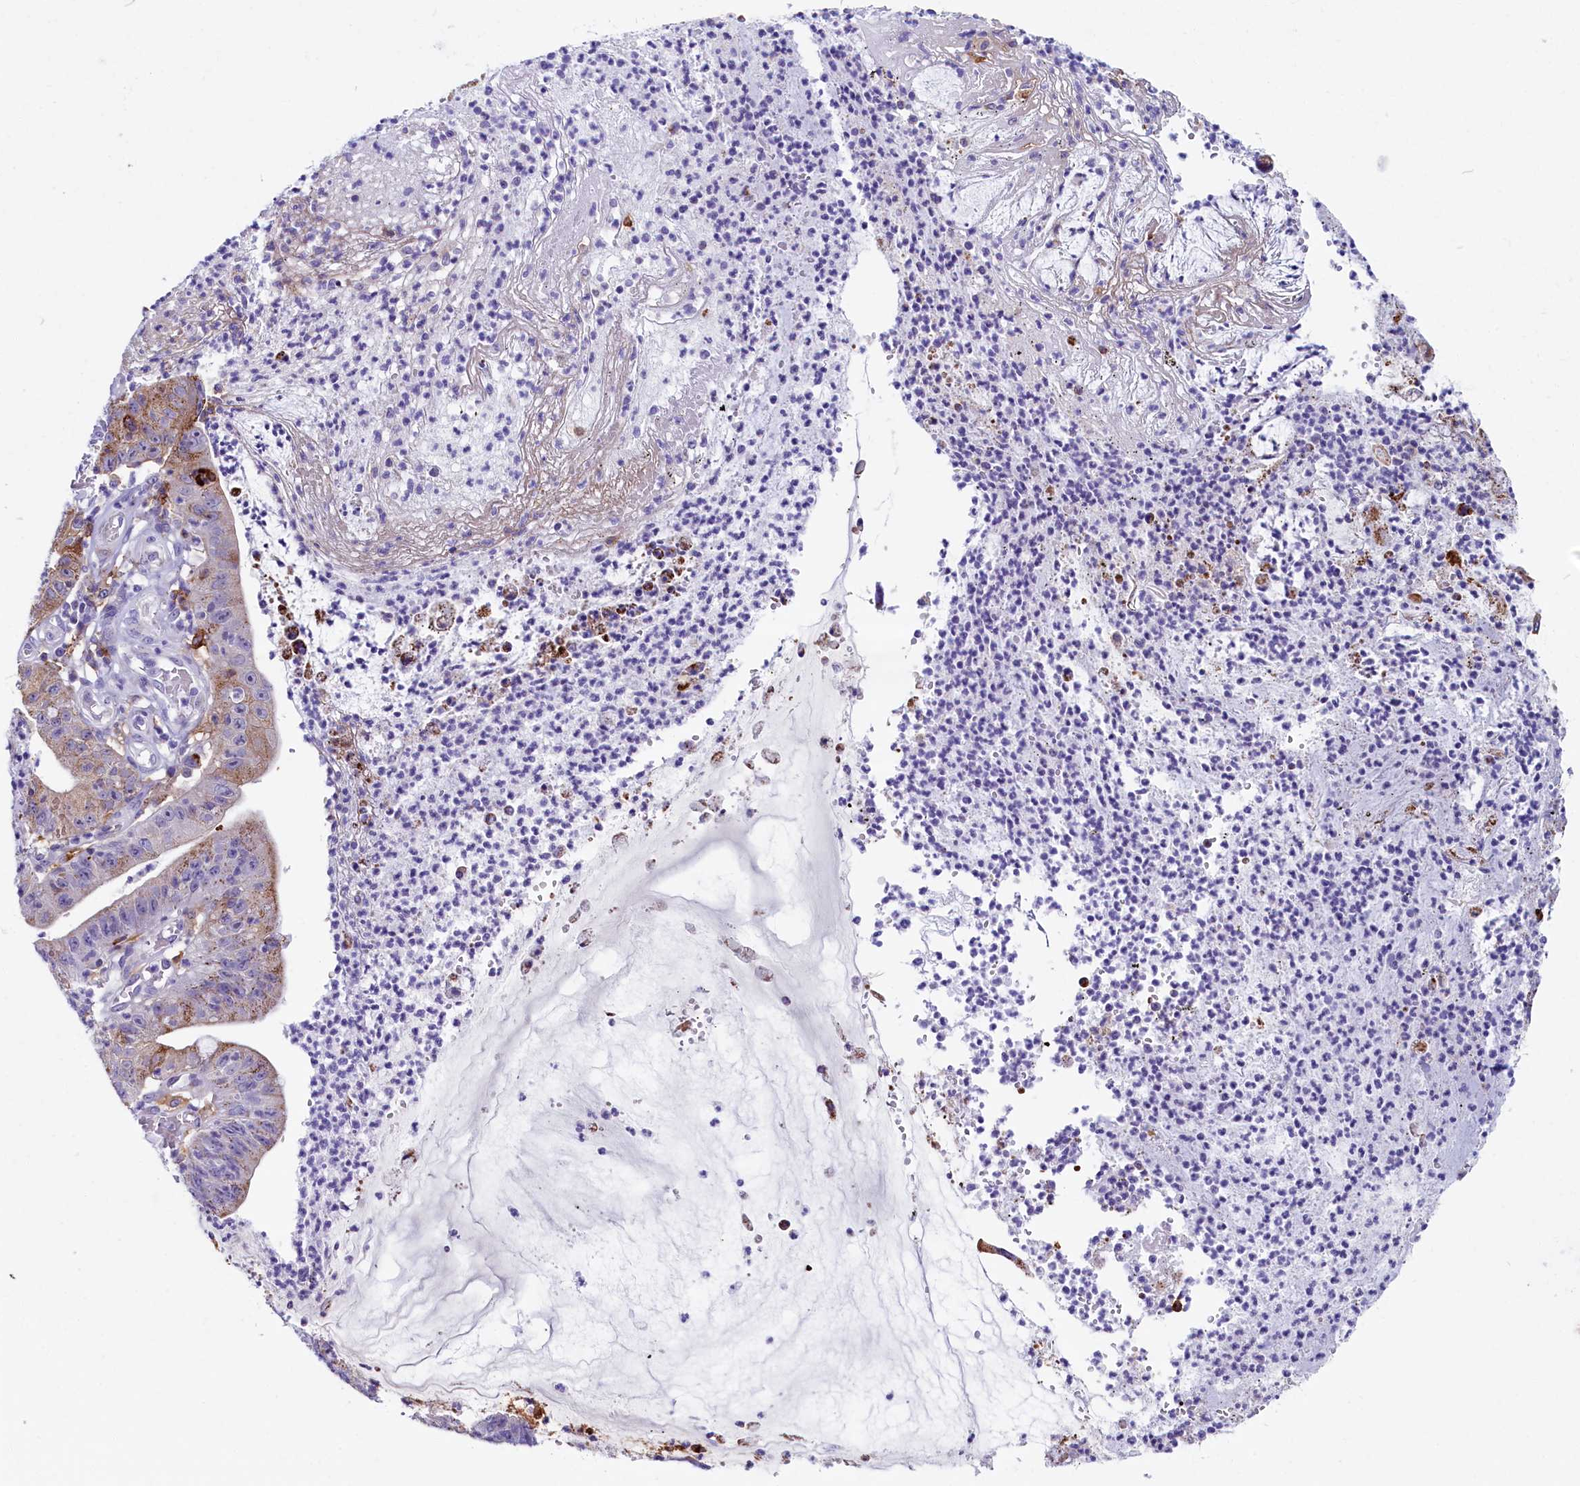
{"staining": {"intensity": "moderate", "quantity": "25%-75%", "location": "cytoplasmic/membranous"}, "tissue": "stomach cancer", "cell_type": "Tumor cells", "image_type": "cancer", "snomed": [{"axis": "morphology", "description": "Adenocarcinoma, NOS"}, {"axis": "topography", "description": "Stomach"}], "caption": "Protein expression analysis of human stomach cancer reveals moderate cytoplasmic/membranous expression in about 25%-75% of tumor cells.", "gene": "IL20RA", "patient": {"sex": "male", "age": 59}}